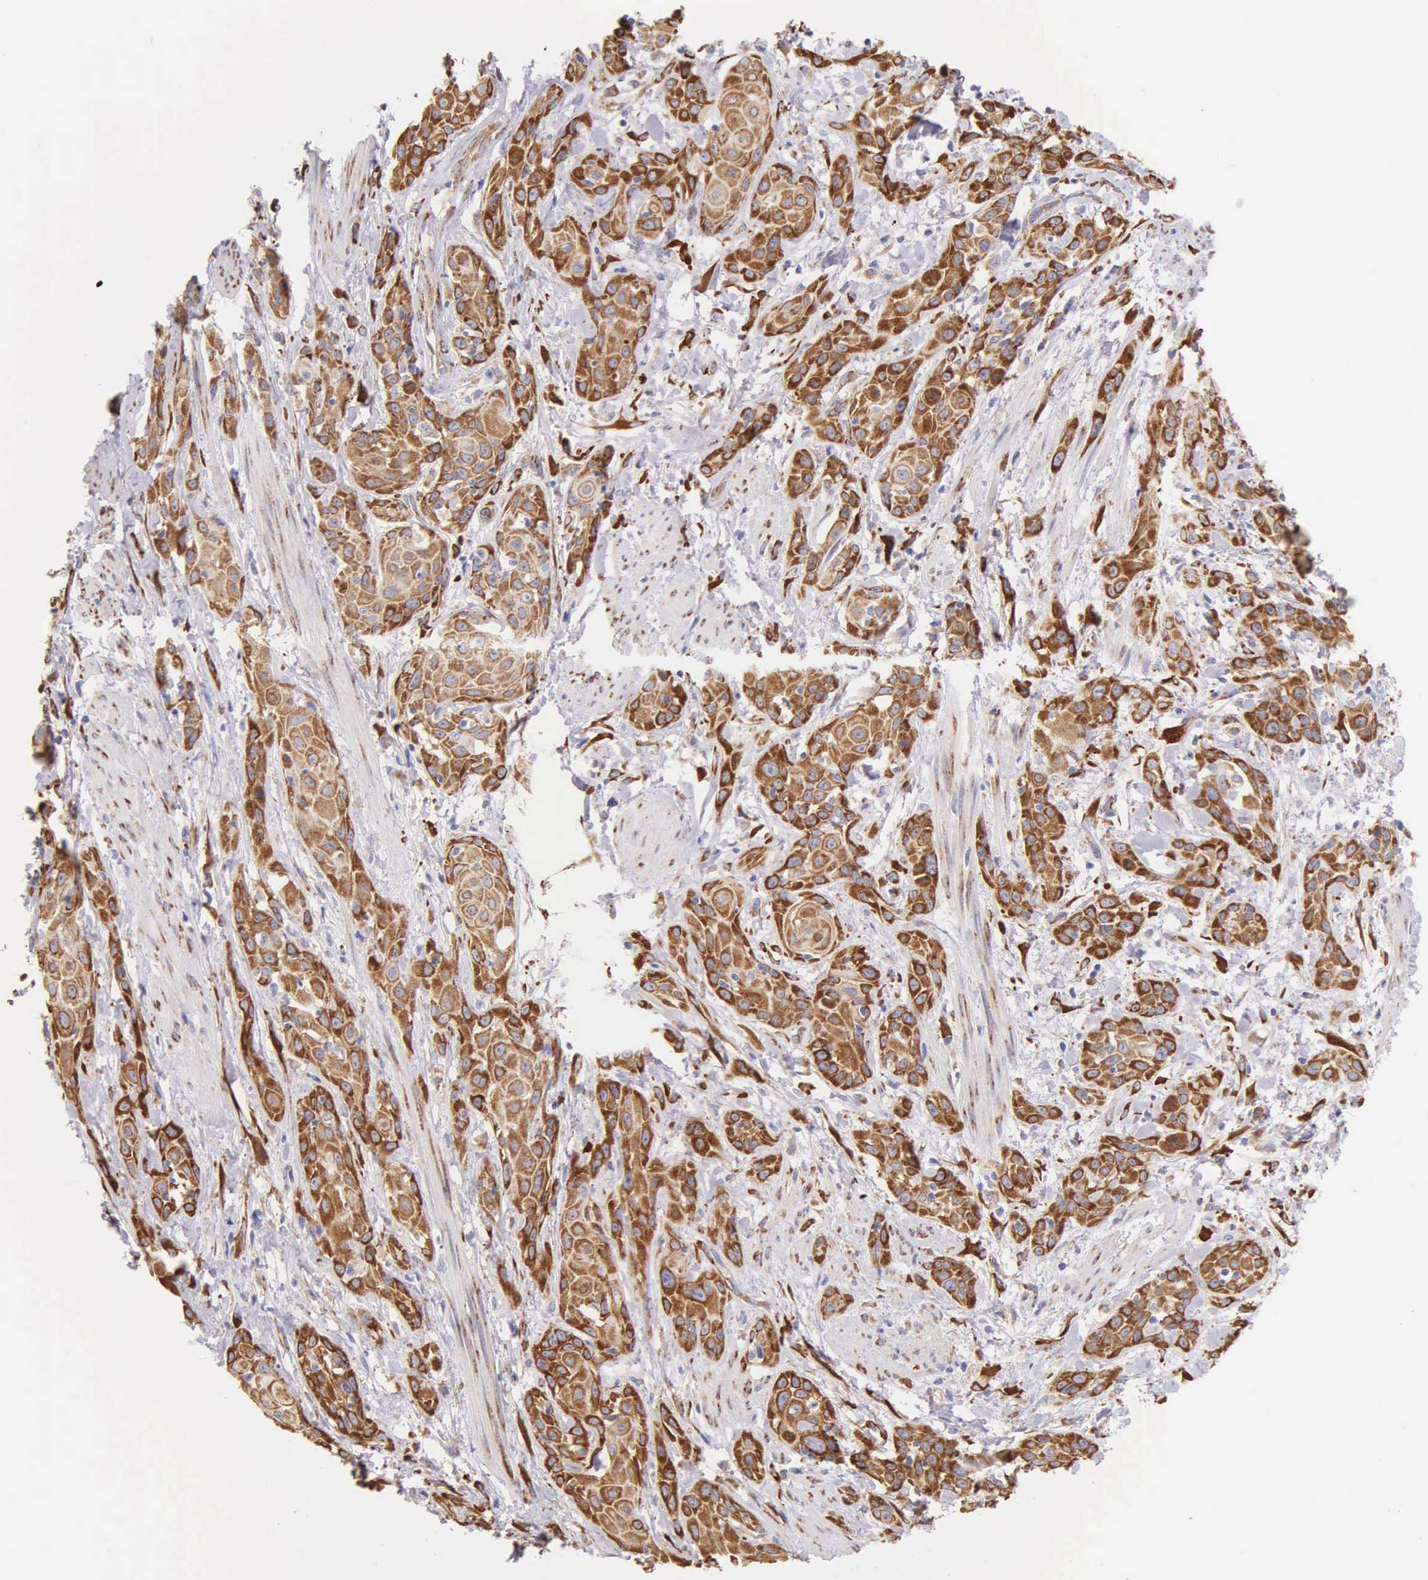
{"staining": {"intensity": "strong", "quantity": ">75%", "location": "cytoplasmic/membranous"}, "tissue": "skin cancer", "cell_type": "Tumor cells", "image_type": "cancer", "snomed": [{"axis": "morphology", "description": "Squamous cell carcinoma, NOS"}, {"axis": "topography", "description": "Skin"}, {"axis": "topography", "description": "Anal"}], "caption": "Brown immunohistochemical staining in human skin cancer displays strong cytoplasmic/membranous staining in about >75% of tumor cells.", "gene": "CKAP4", "patient": {"sex": "male", "age": 64}}